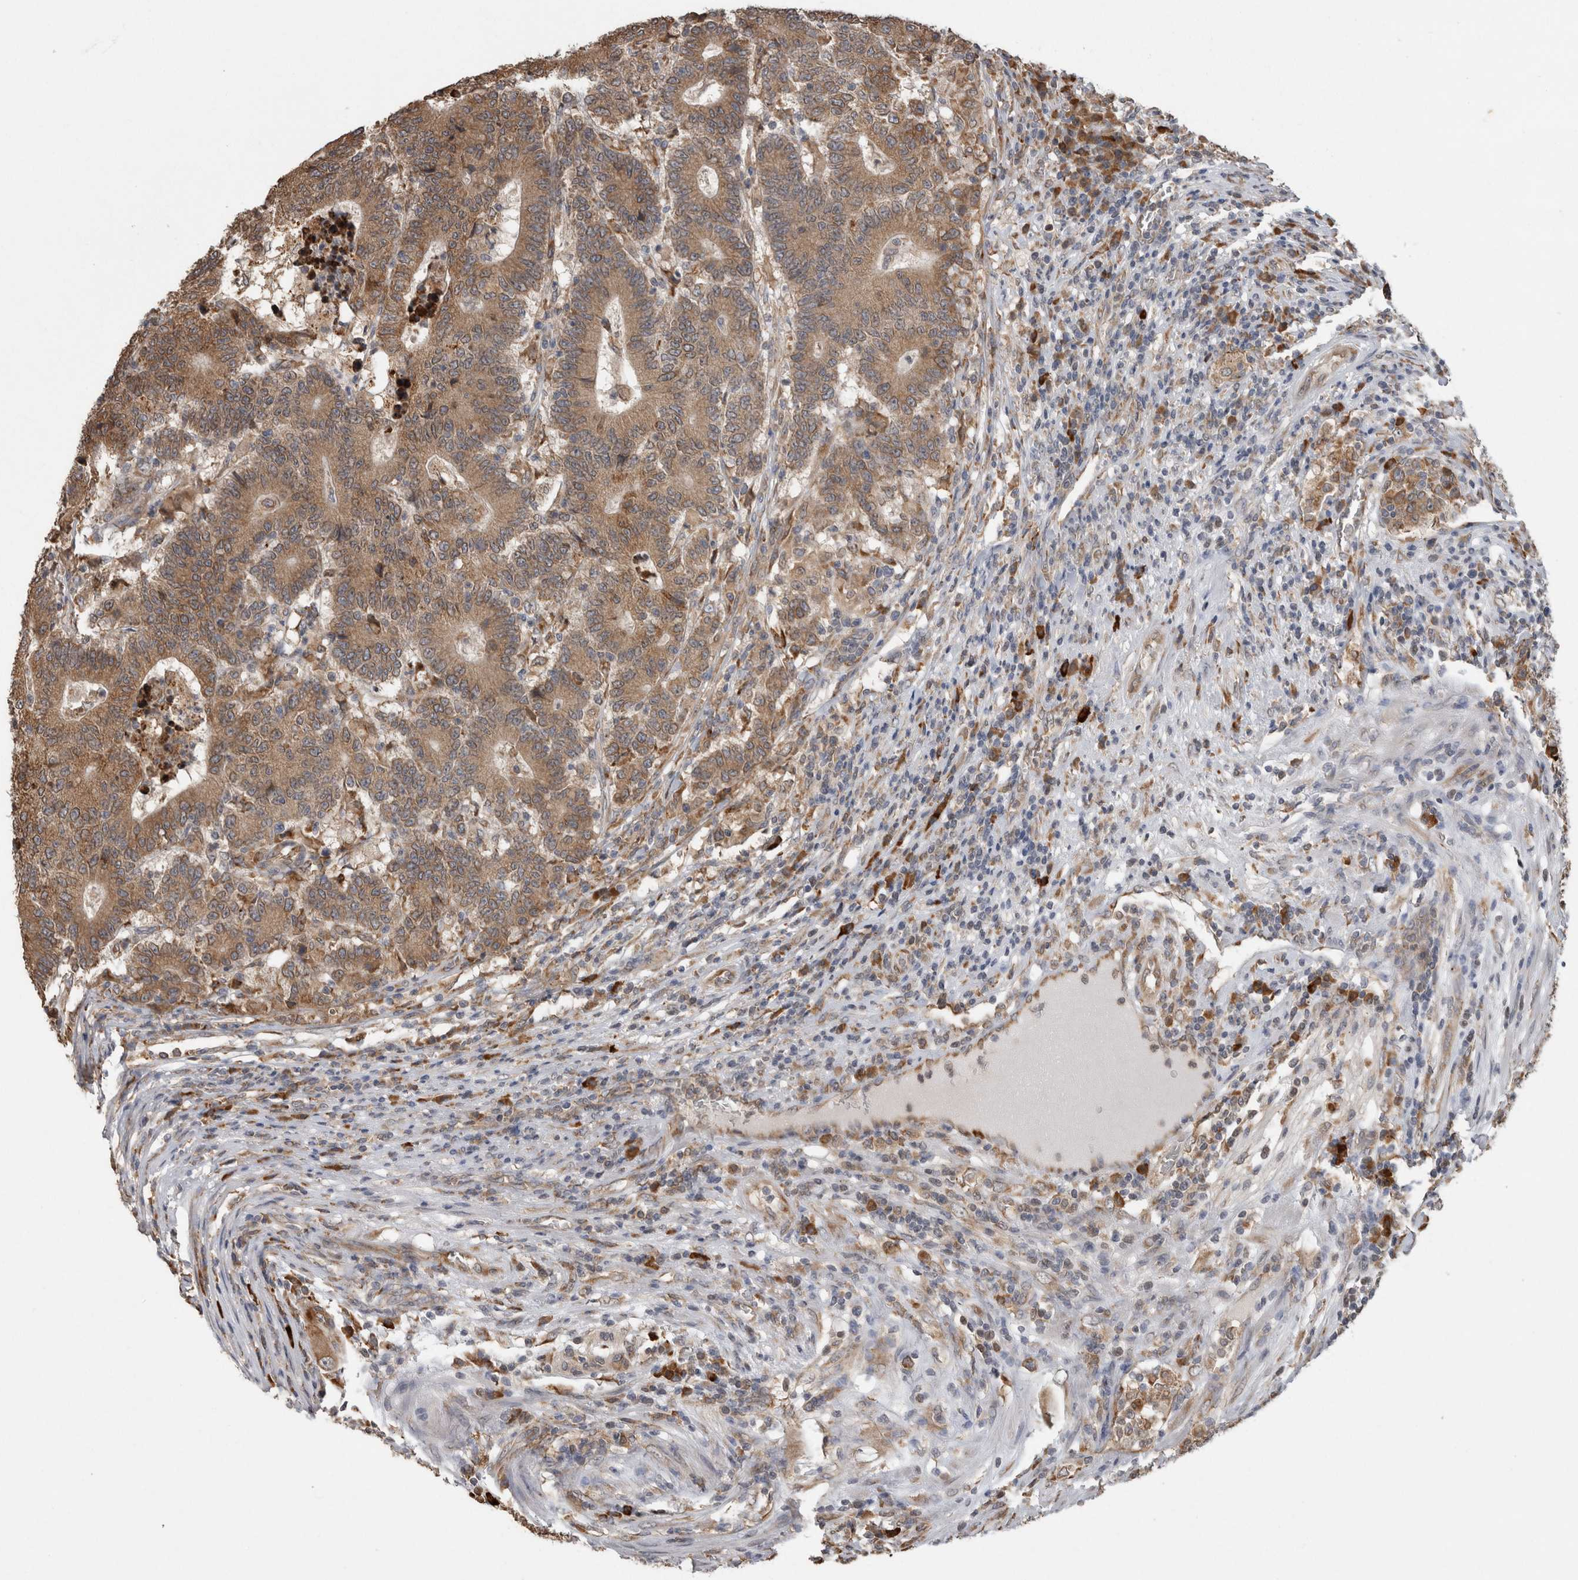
{"staining": {"intensity": "moderate", "quantity": ">75%", "location": "cytoplasmic/membranous"}, "tissue": "colorectal cancer", "cell_type": "Tumor cells", "image_type": "cancer", "snomed": [{"axis": "morphology", "description": "Normal tissue, NOS"}, {"axis": "morphology", "description": "Adenocarcinoma, NOS"}, {"axis": "topography", "description": "Colon"}], "caption": "Colorectal cancer tissue demonstrates moderate cytoplasmic/membranous staining in about >75% of tumor cells, visualized by immunohistochemistry.", "gene": "ADGRL3", "patient": {"sex": "female", "age": 75}}